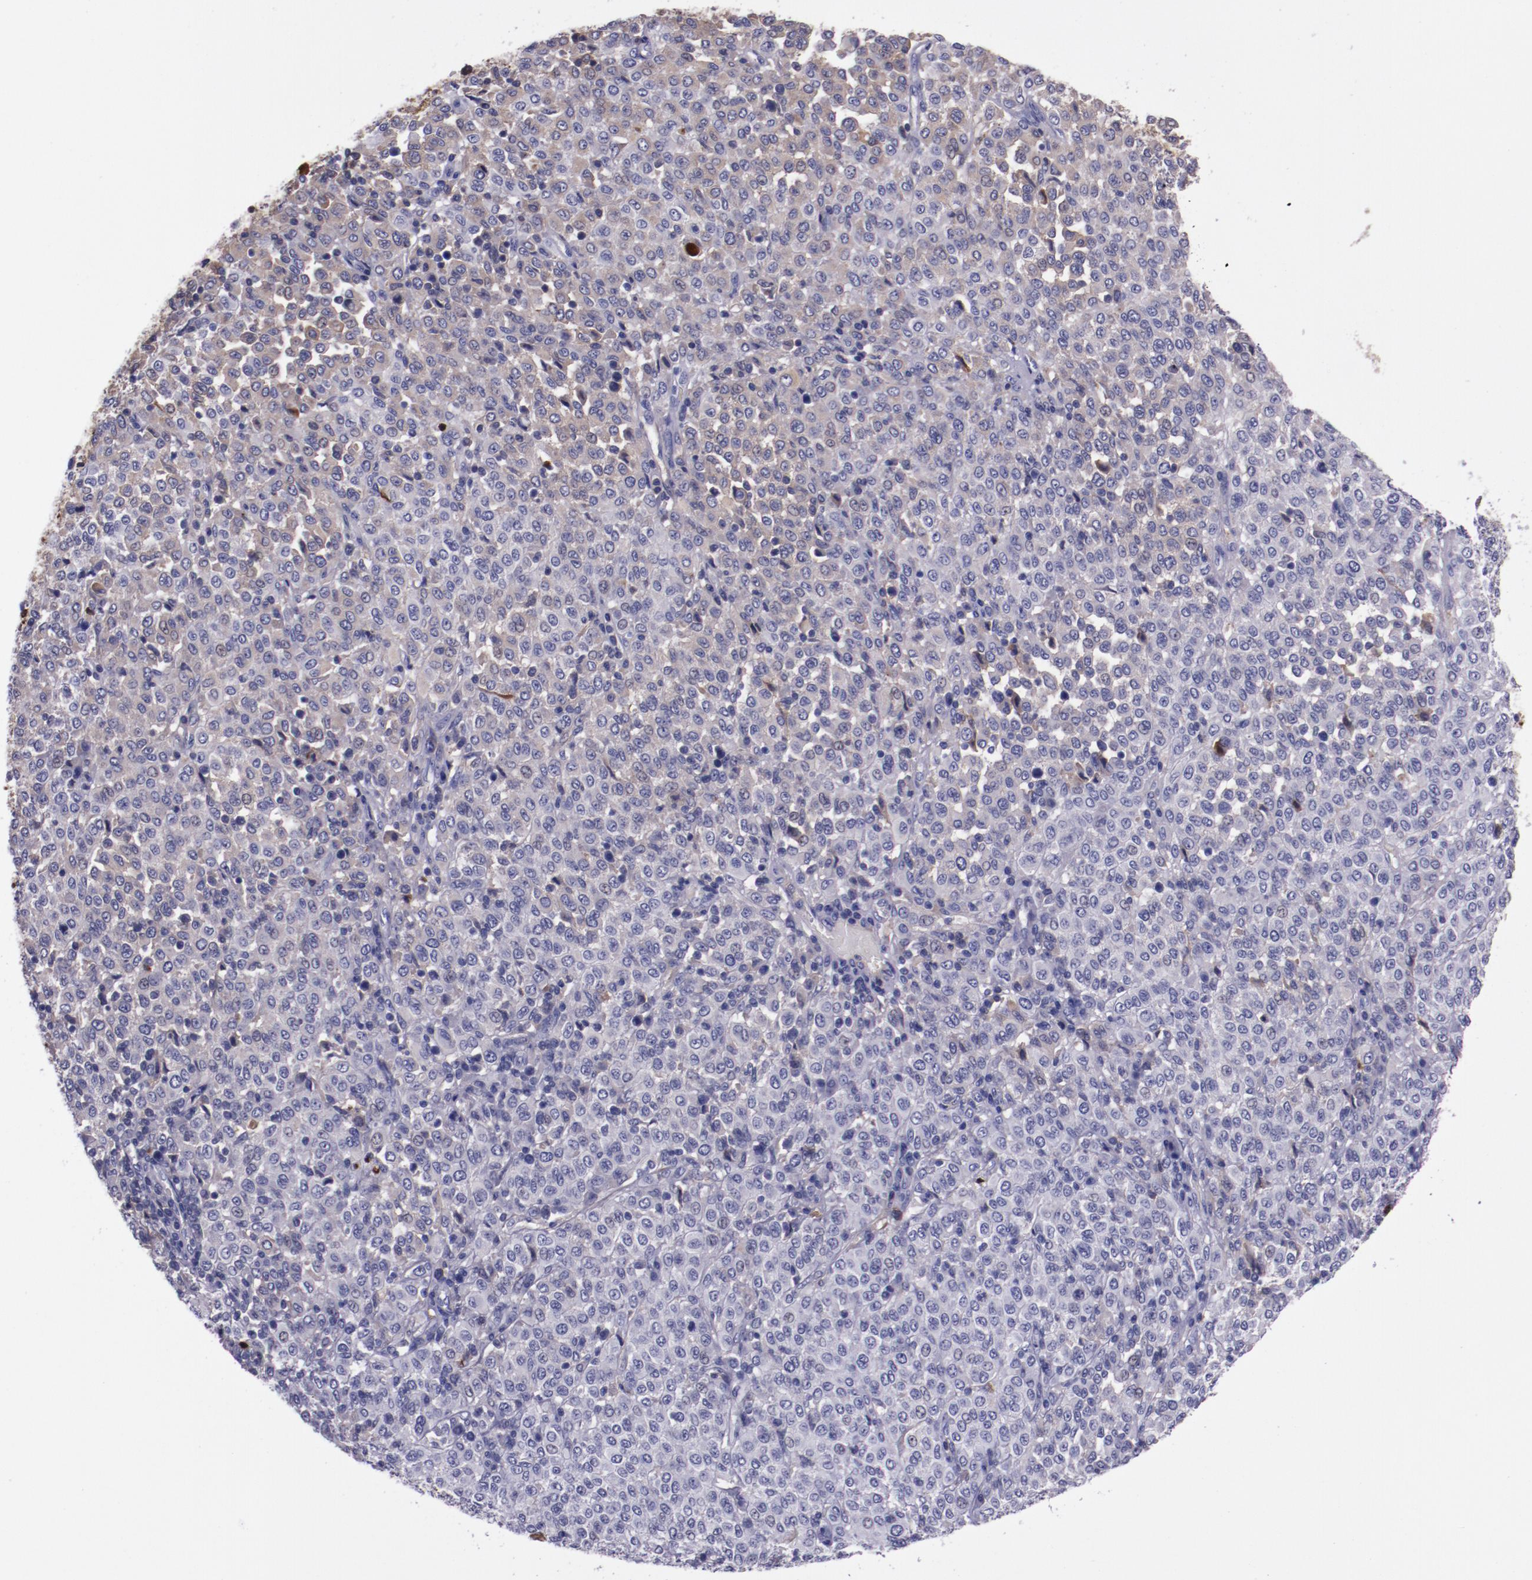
{"staining": {"intensity": "negative", "quantity": "none", "location": "none"}, "tissue": "melanoma", "cell_type": "Tumor cells", "image_type": "cancer", "snomed": [{"axis": "morphology", "description": "Malignant melanoma, Metastatic site"}, {"axis": "topography", "description": "Pancreas"}], "caption": "The image shows no significant expression in tumor cells of melanoma. (DAB (3,3'-diaminobenzidine) immunohistochemistry (IHC), high magnification).", "gene": "APOH", "patient": {"sex": "female", "age": 30}}